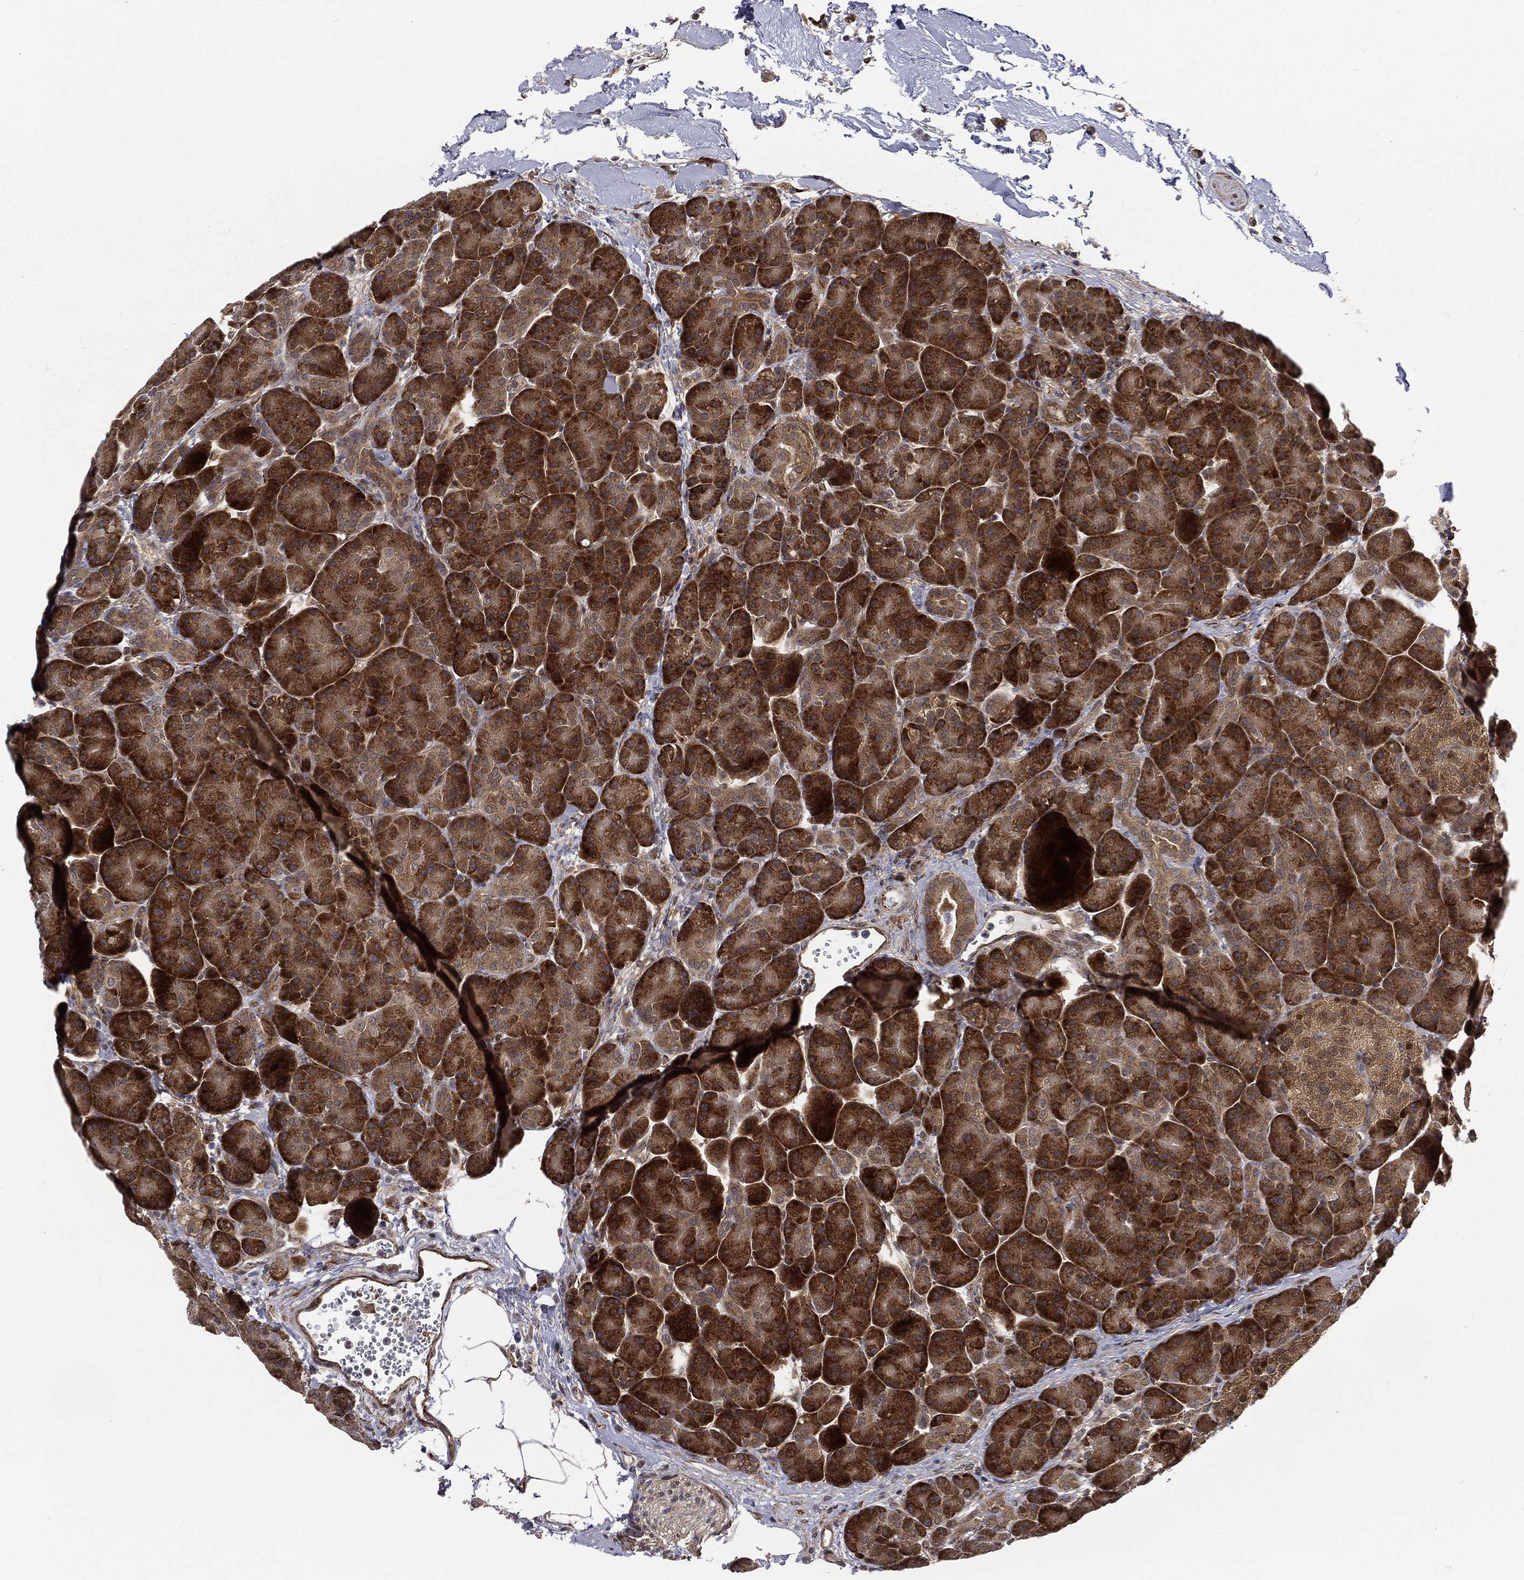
{"staining": {"intensity": "strong", "quantity": ">75%", "location": "cytoplasmic/membranous"}, "tissue": "pancreas", "cell_type": "Exocrine glandular cells", "image_type": "normal", "snomed": [{"axis": "morphology", "description": "Normal tissue, NOS"}, {"axis": "topography", "description": "Pancreas"}], "caption": "IHC image of benign pancreas: pancreas stained using immunohistochemistry (IHC) shows high levels of strong protein expression localized specifically in the cytoplasmic/membranous of exocrine glandular cells, appearing as a cytoplasmic/membranous brown color.", "gene": "ARL3", "patient": {"sex": "female", "age": 63}}